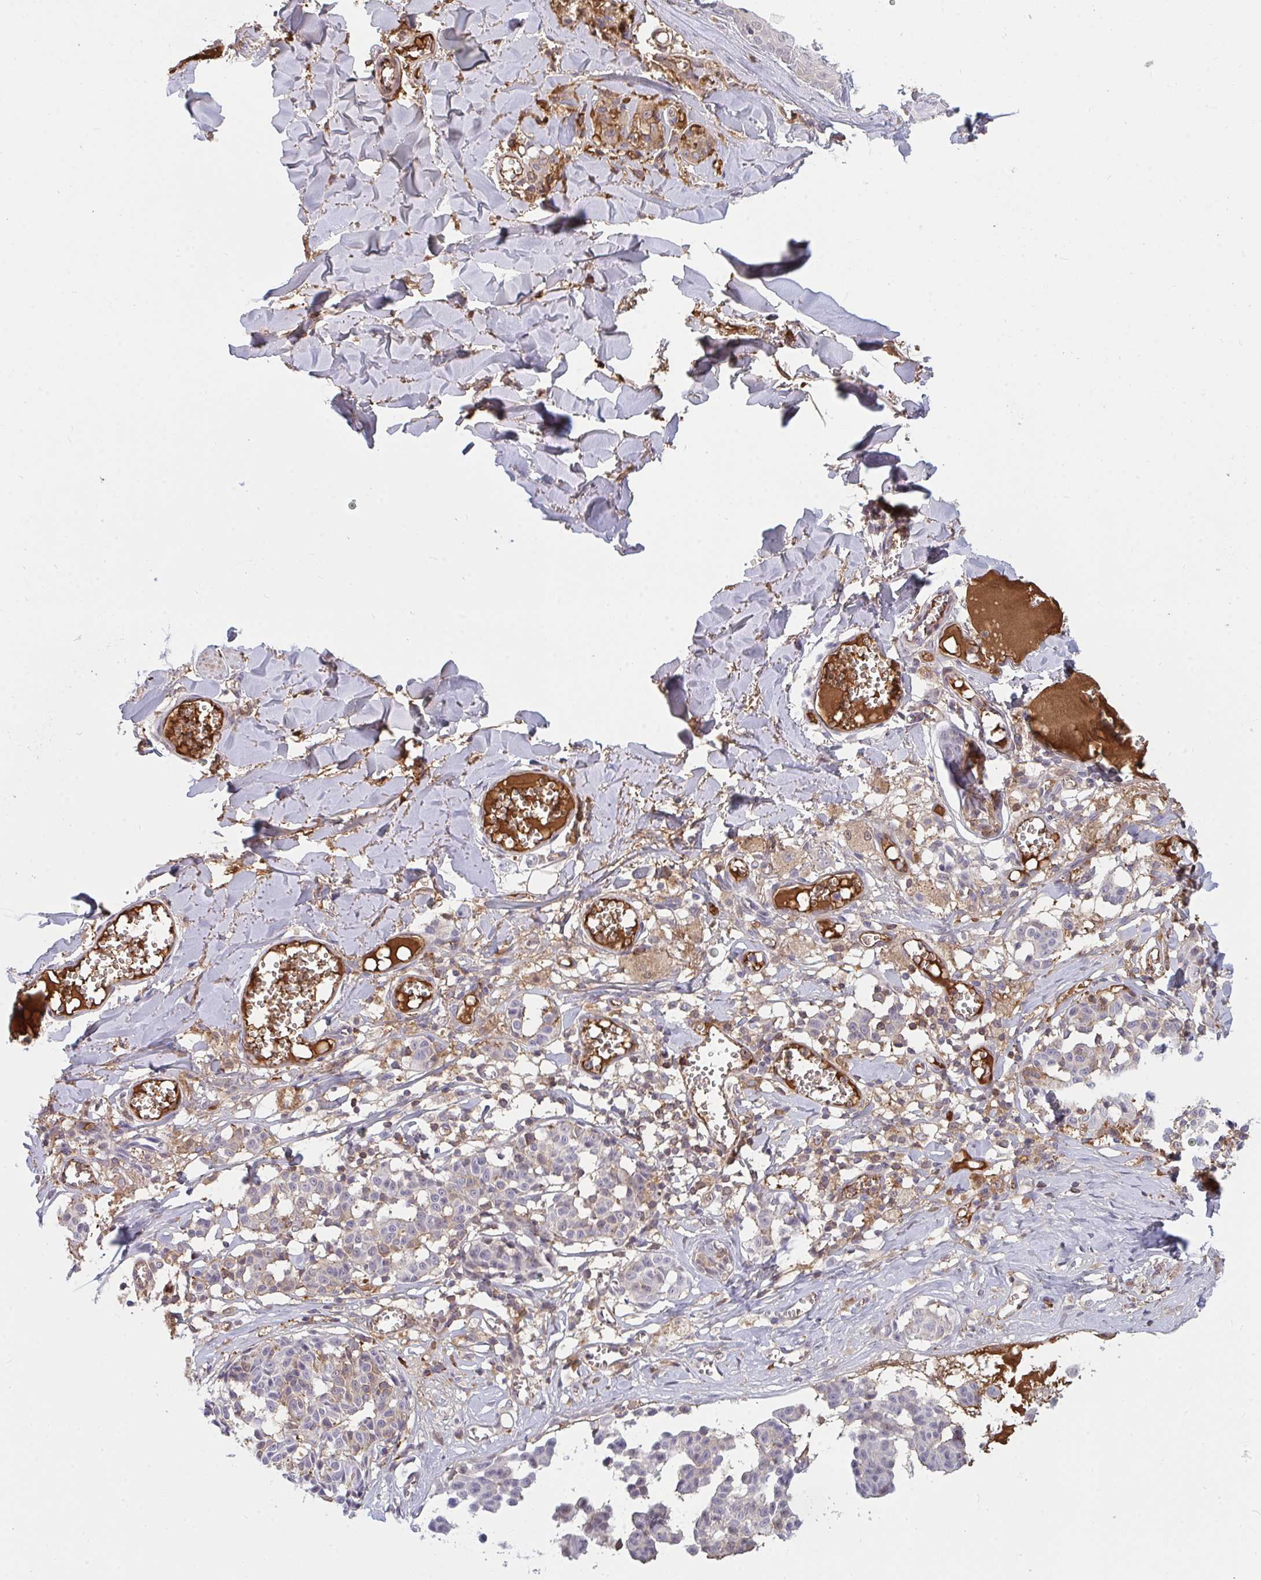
{"staining": {"intensity": "negative", "quantity": "none", "location": "none"}, "tissue": "melanoma", "cell_type": "Tumor cells", "image_type": "cancer", "snomed": [{"axis": "morphology", "description": "Malignant melanoma, NOS"}, {"axis": "topography", "description": "Skin"}], "caption": "Protein analysis of melanoma demonstrates no significant expression in tumor cells.", "gene": "DSCAML1", "patient": {"sex": "female", "age": 43}}